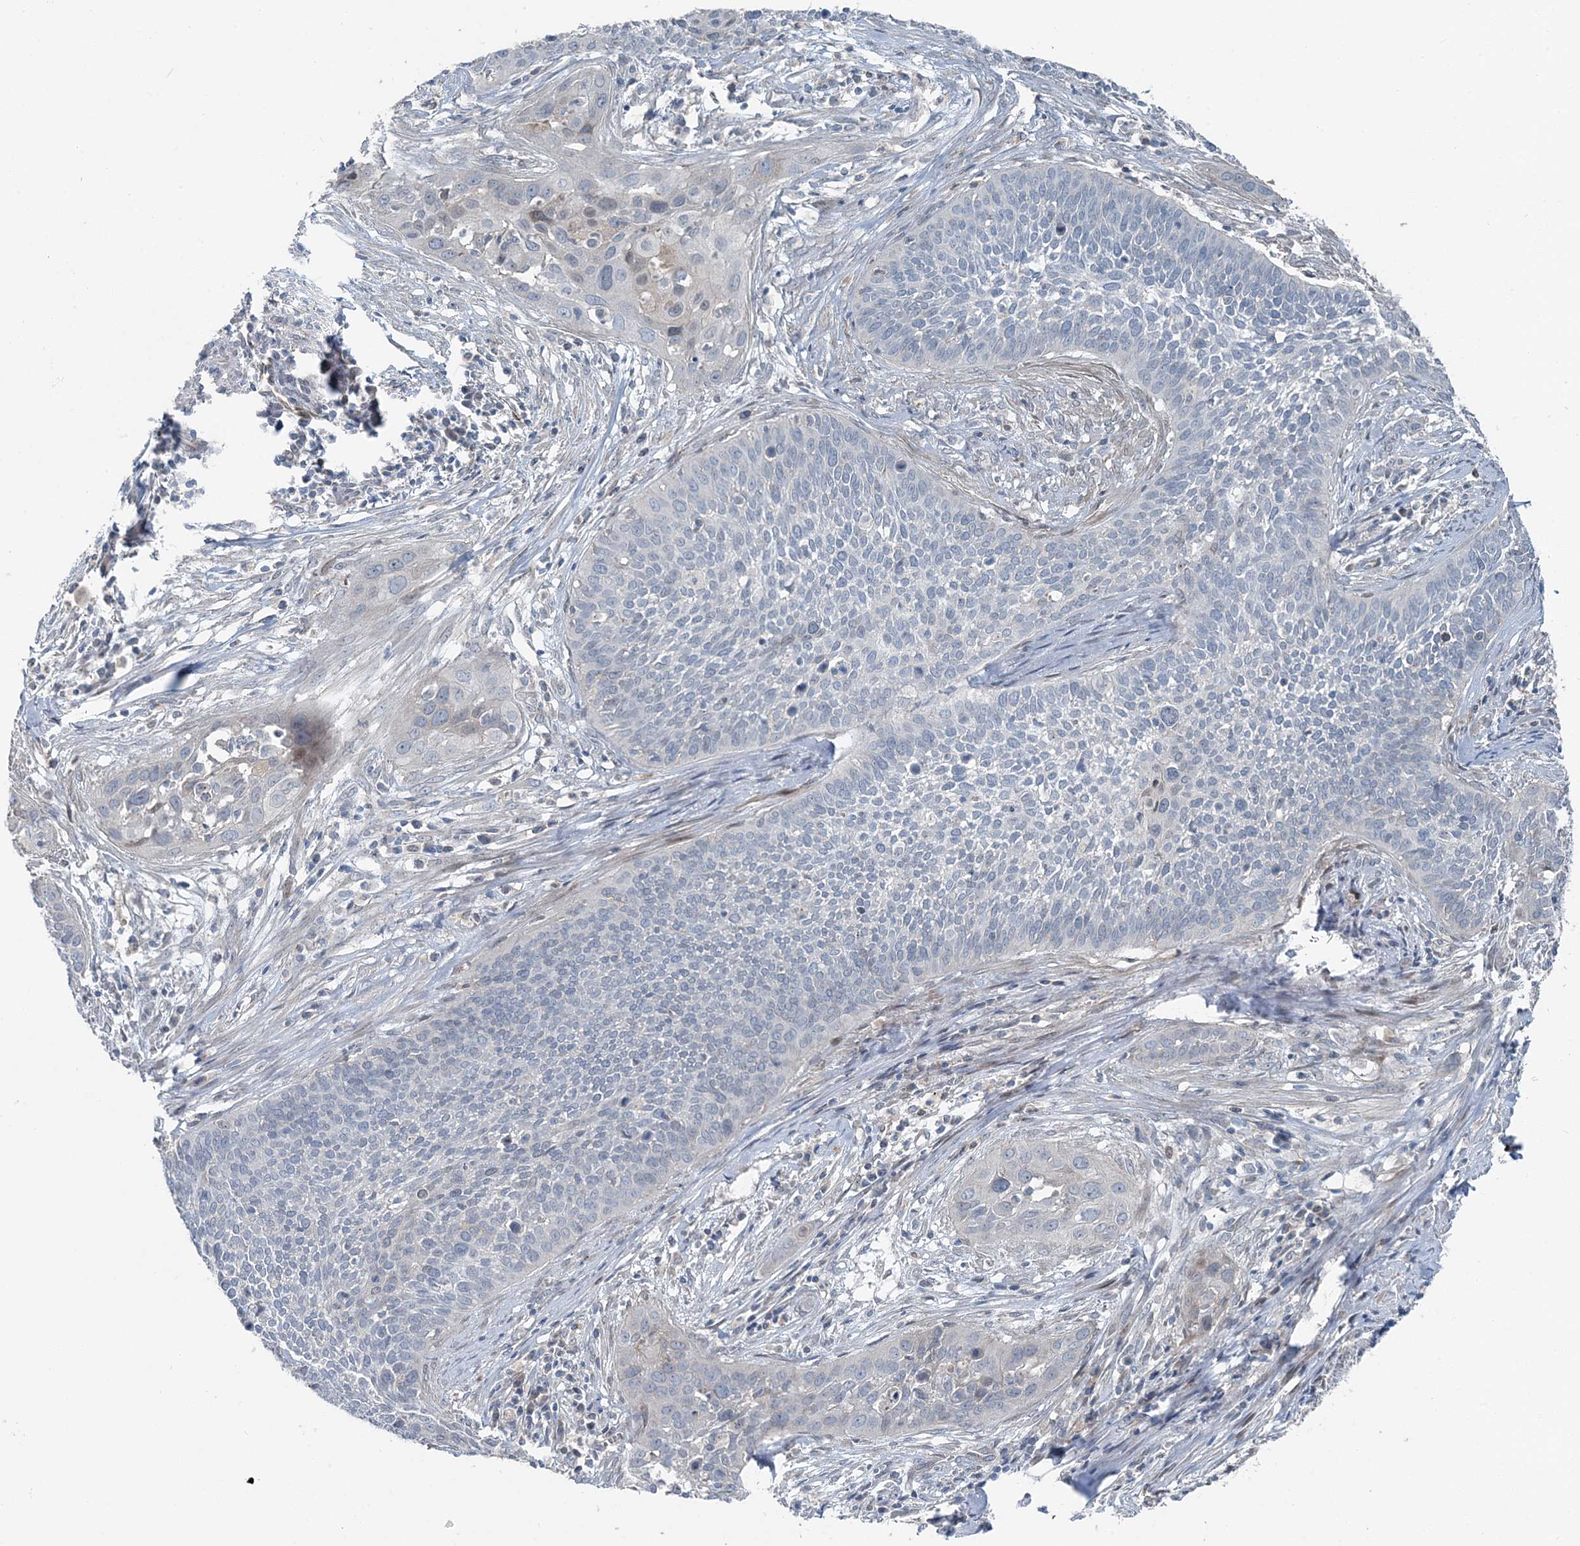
{"staining": {"intensity": "negative", "quantity": "none", "location": "none"}, "tissue": "cervical cancer", "cell_type": "Tumor cells", "image_type": "cancer", "snomed": [{"axis": "morphology", "description": "Squamous cell carcinoma, NOS"}, {"axis": "topography", "description": "Cervix"}], "caption": "A histopathology image of human cervical squamous cell carcinoma is negative for staining in tumor cells. The staining is performed using DAB (3,3'-diaminobenzidine) brown chromogen with nuclei counter-stained in using hematoxylin.", "gene": "FBXL17", "patient": {"sex": "female", "age": 34}}